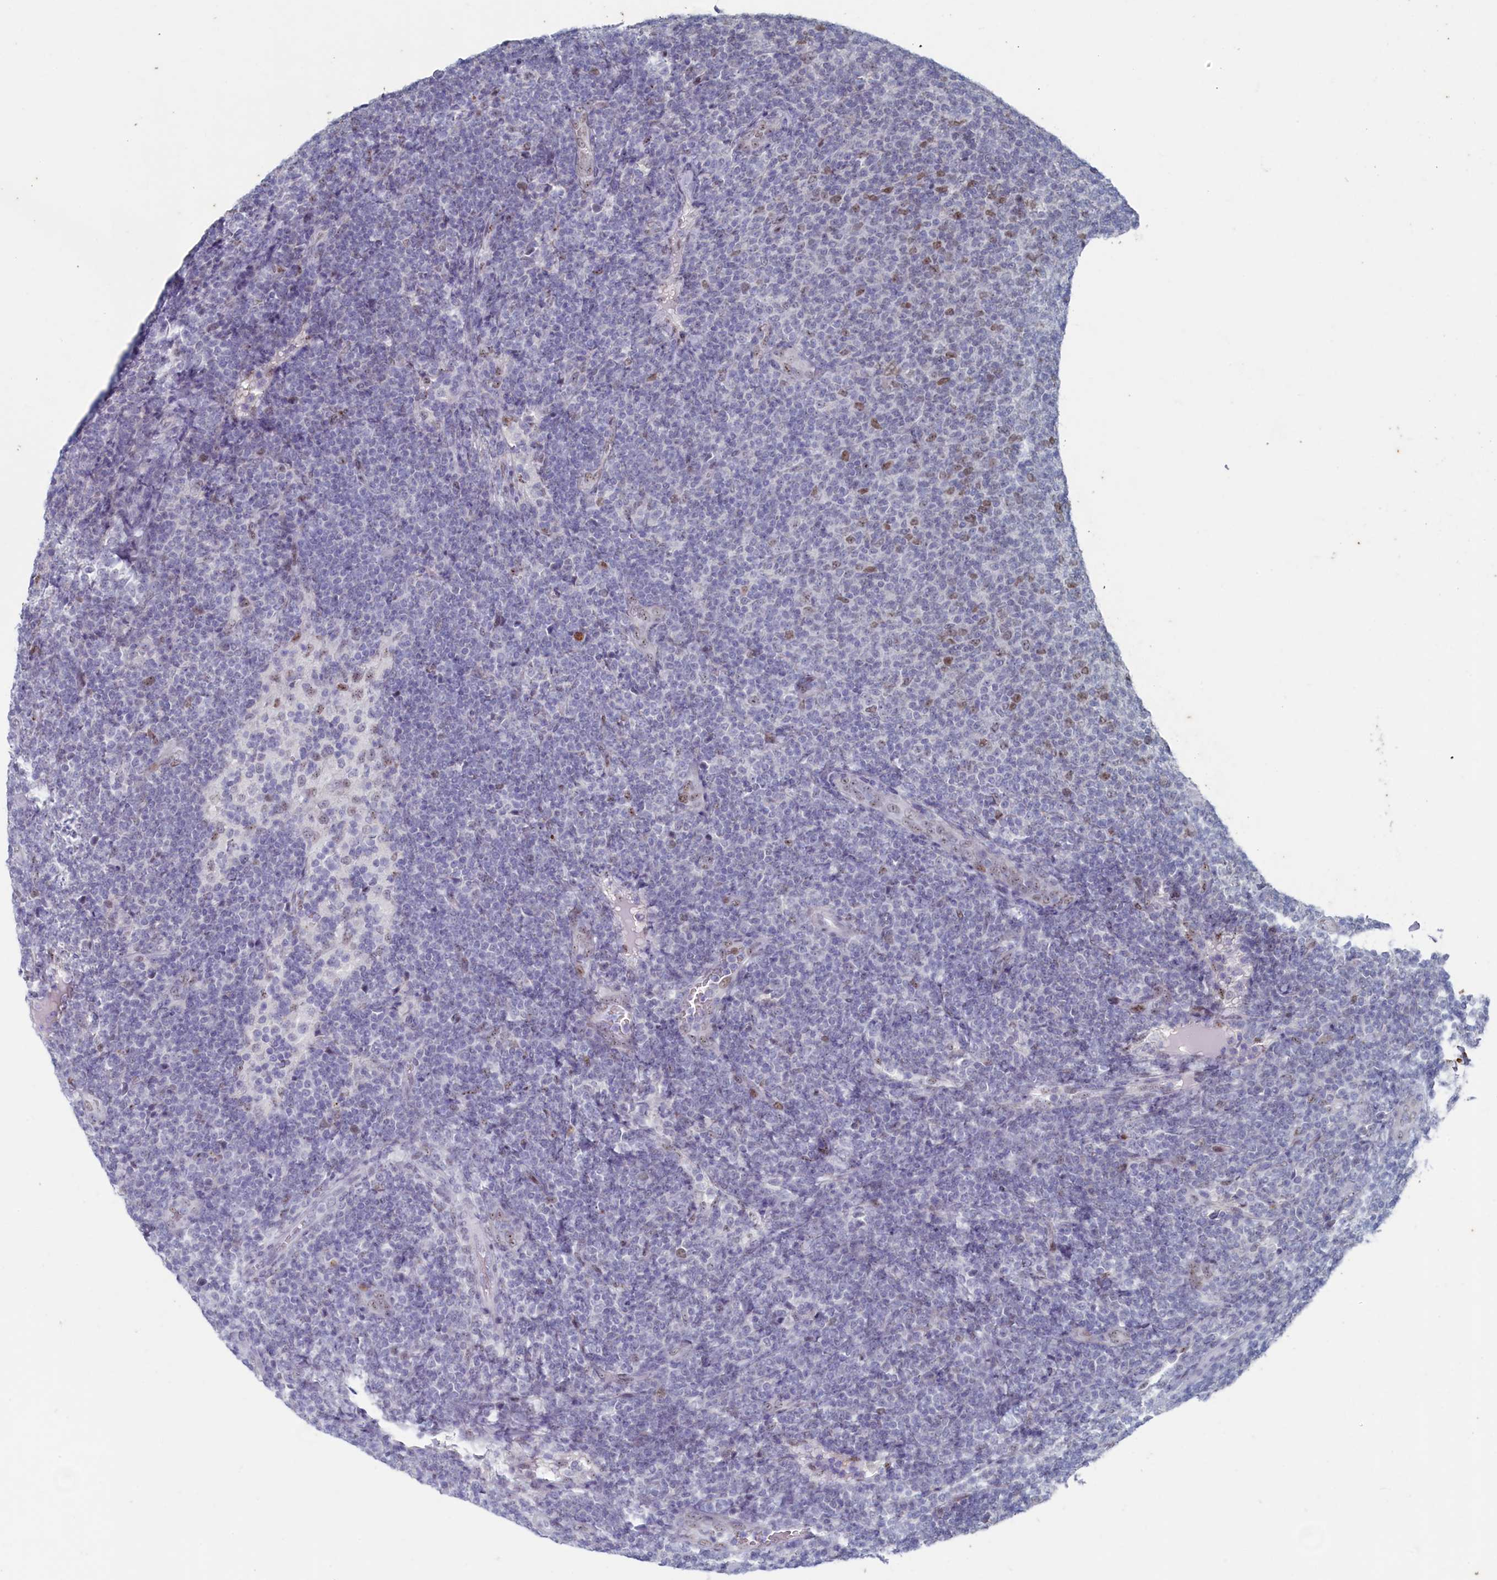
{"staining": {"intensity": "moderate", "quantity": "<25%", "location": "nuclear"}, "tissue": "lymphoma", "cell_type": "Tumor cells", "image_type": "cancer", "snomed": [{"axis": "morphology", "description": "Malignant lymphoma, non-Hodgkin's type, Low grade"}, {"axis": "topography", "description": "Lymph node"}], "caption": "Brown immunohistochemical staining in lymphoma shows moderate nuclear expression in approximately <25% of tumor cells. The staining was performed using DAB (3,3'-diaminobenzidine), with brown indicating positive protein expression. Nuclei are stained blue with hematoxylin.", "gene": "WDR76", "patient": {"sex": "male", "age": 66}}